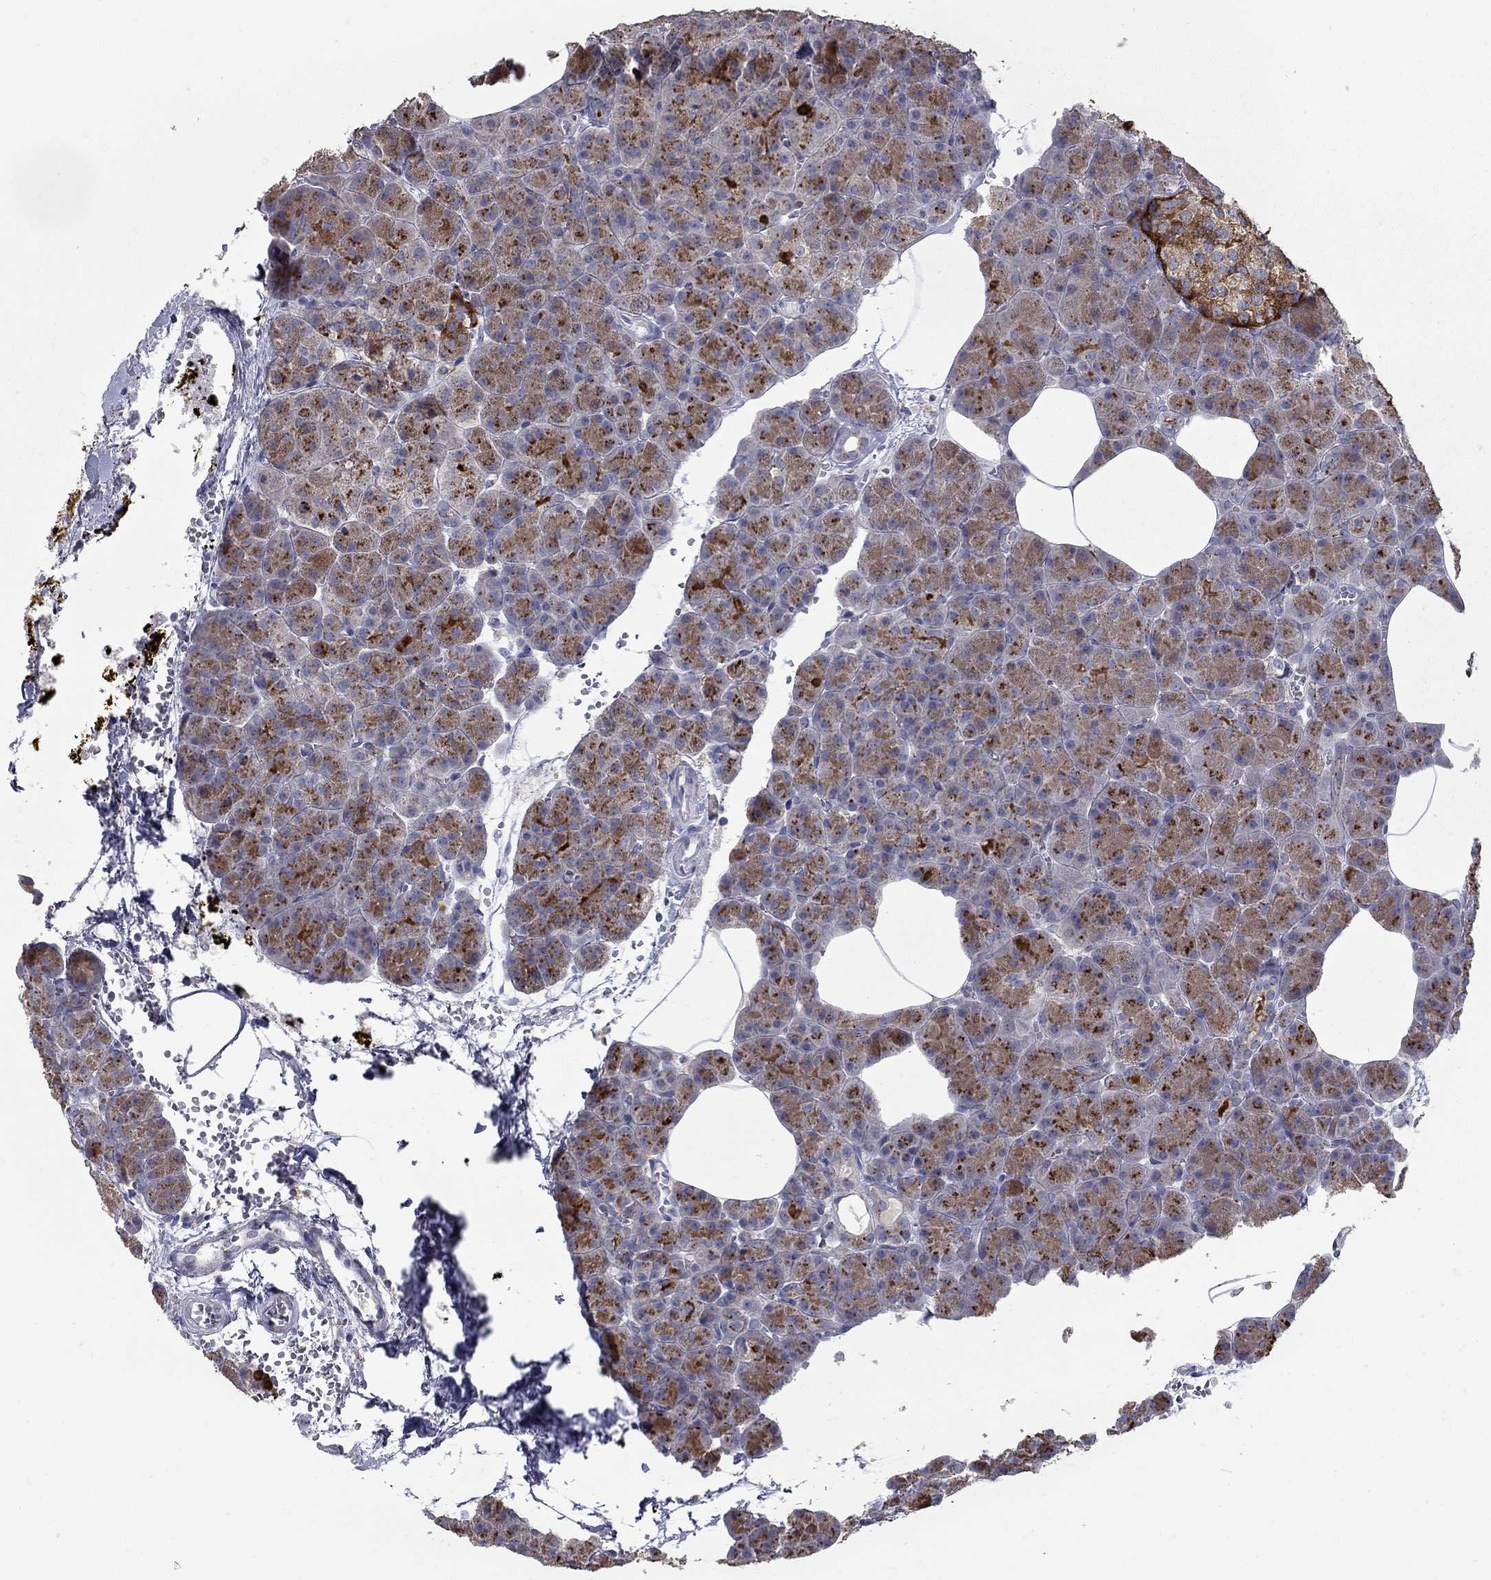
{"staining": {"intensity": "strong", "quantity": "25%-75%", "location": "cytoplasmic/membranous"}, "tissue": "pancreas", "cell_type": "Exocrine glandular cells", "image_type": "normal", "snomed": [{"axis": "morphology", "description": "Normal tissue, NOS"}, {"axis": "topography", "description": "Pancreas"}], "caption": "Protein staining of normal pancreas demonstrates strong cytoplasmic/membranous staining in approximately 25%-75% of exocrine glandular cells.", "gene": "KIAA0319L", "patient": {"sex": "female", "age": 45}}